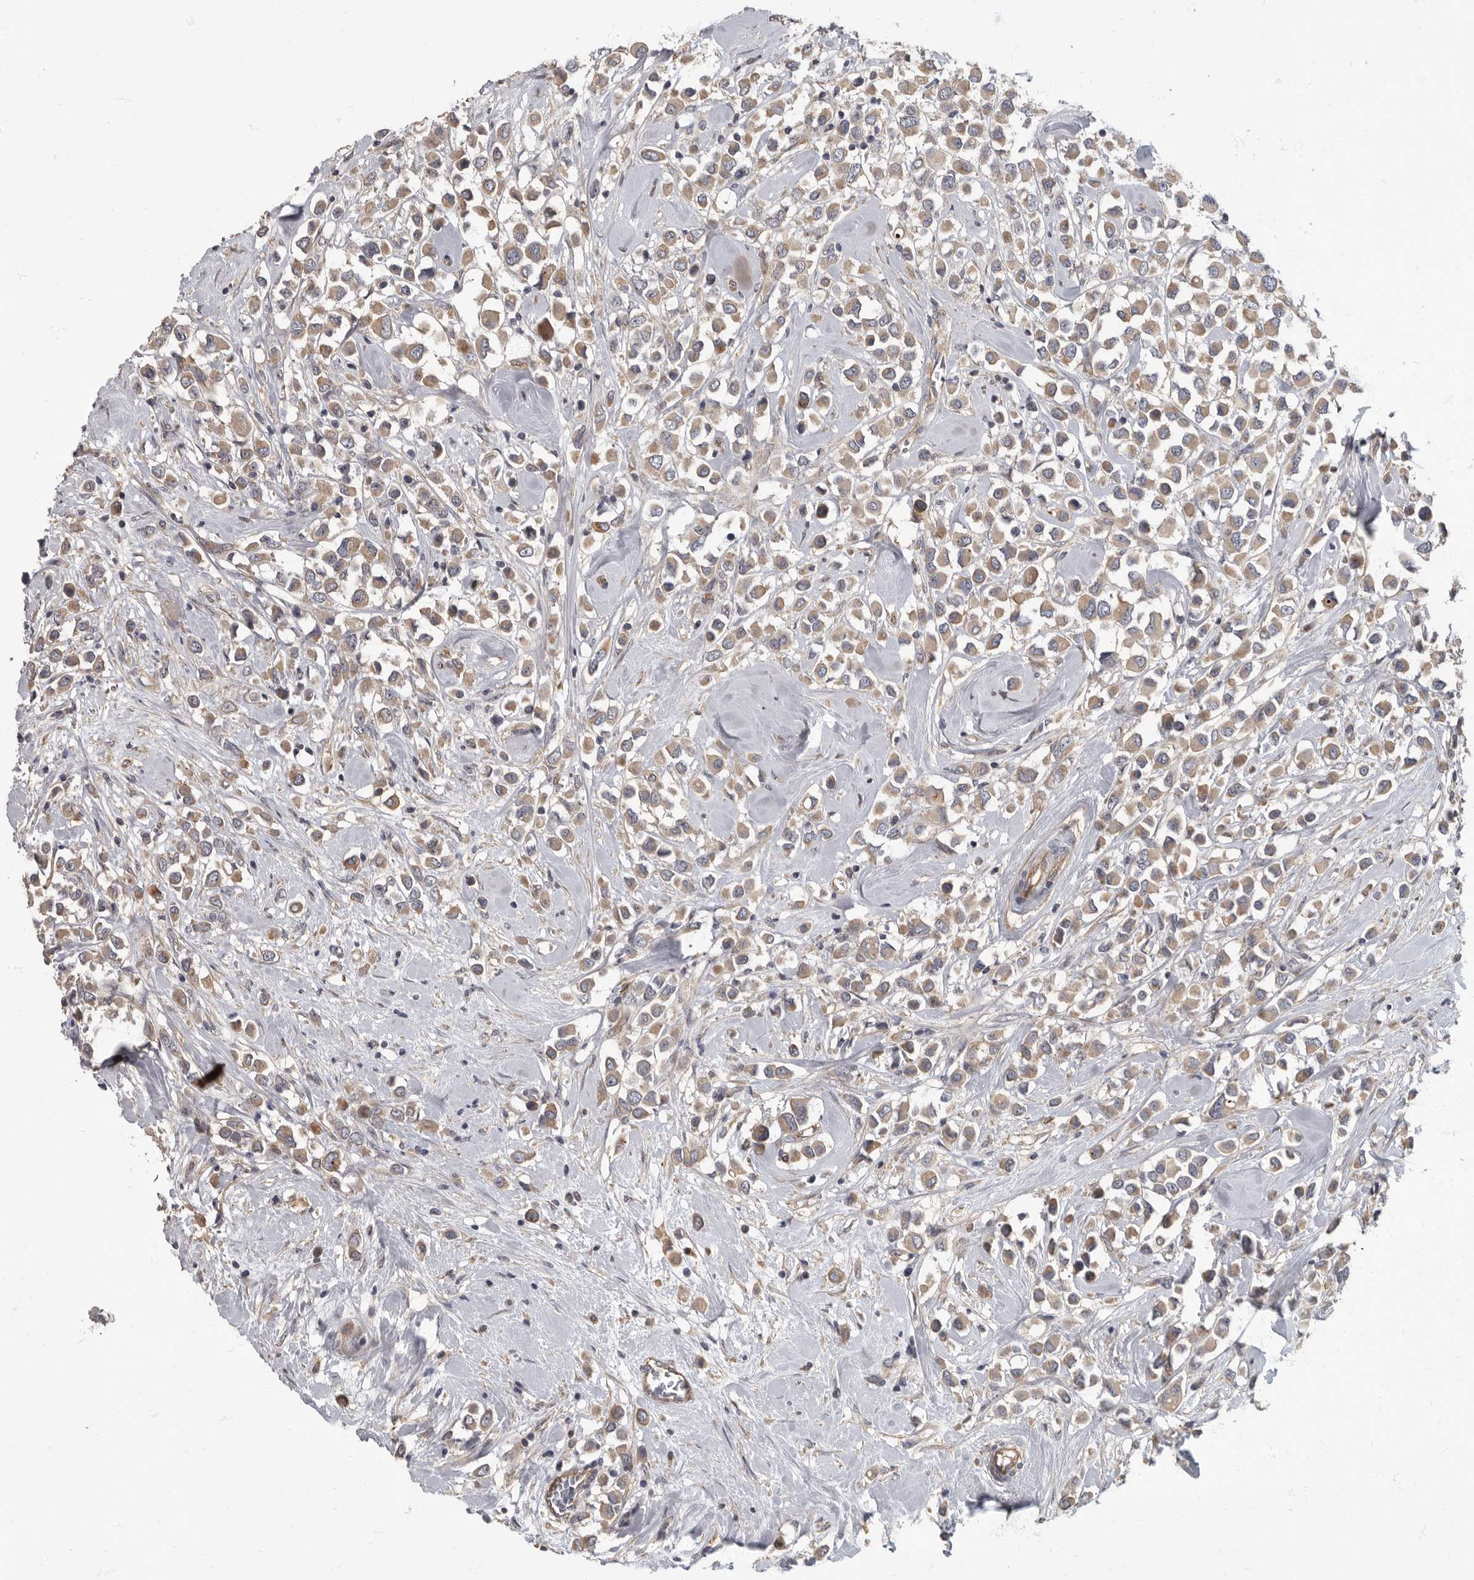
{"staining": {"intensity": "weak", "quantity": ">75%", "location": "cytoplasmic/membranous"}, "tissue": "breast cancer", "cell_type": "Tumor cells", "image_type": "cancer", "snomed": [{"axis": "morphology", "description": "Duct carcinoma"}, {"axis": "topography", "description": "Breast"}], "caption": "Weak cytoplasmic/membranous protein expression is seen in about >75% of tumor cells in breast cancer (invasive ductal carcinoma).", "gene": "PDK1", "patient": {"sex": "female", "age": 61}}